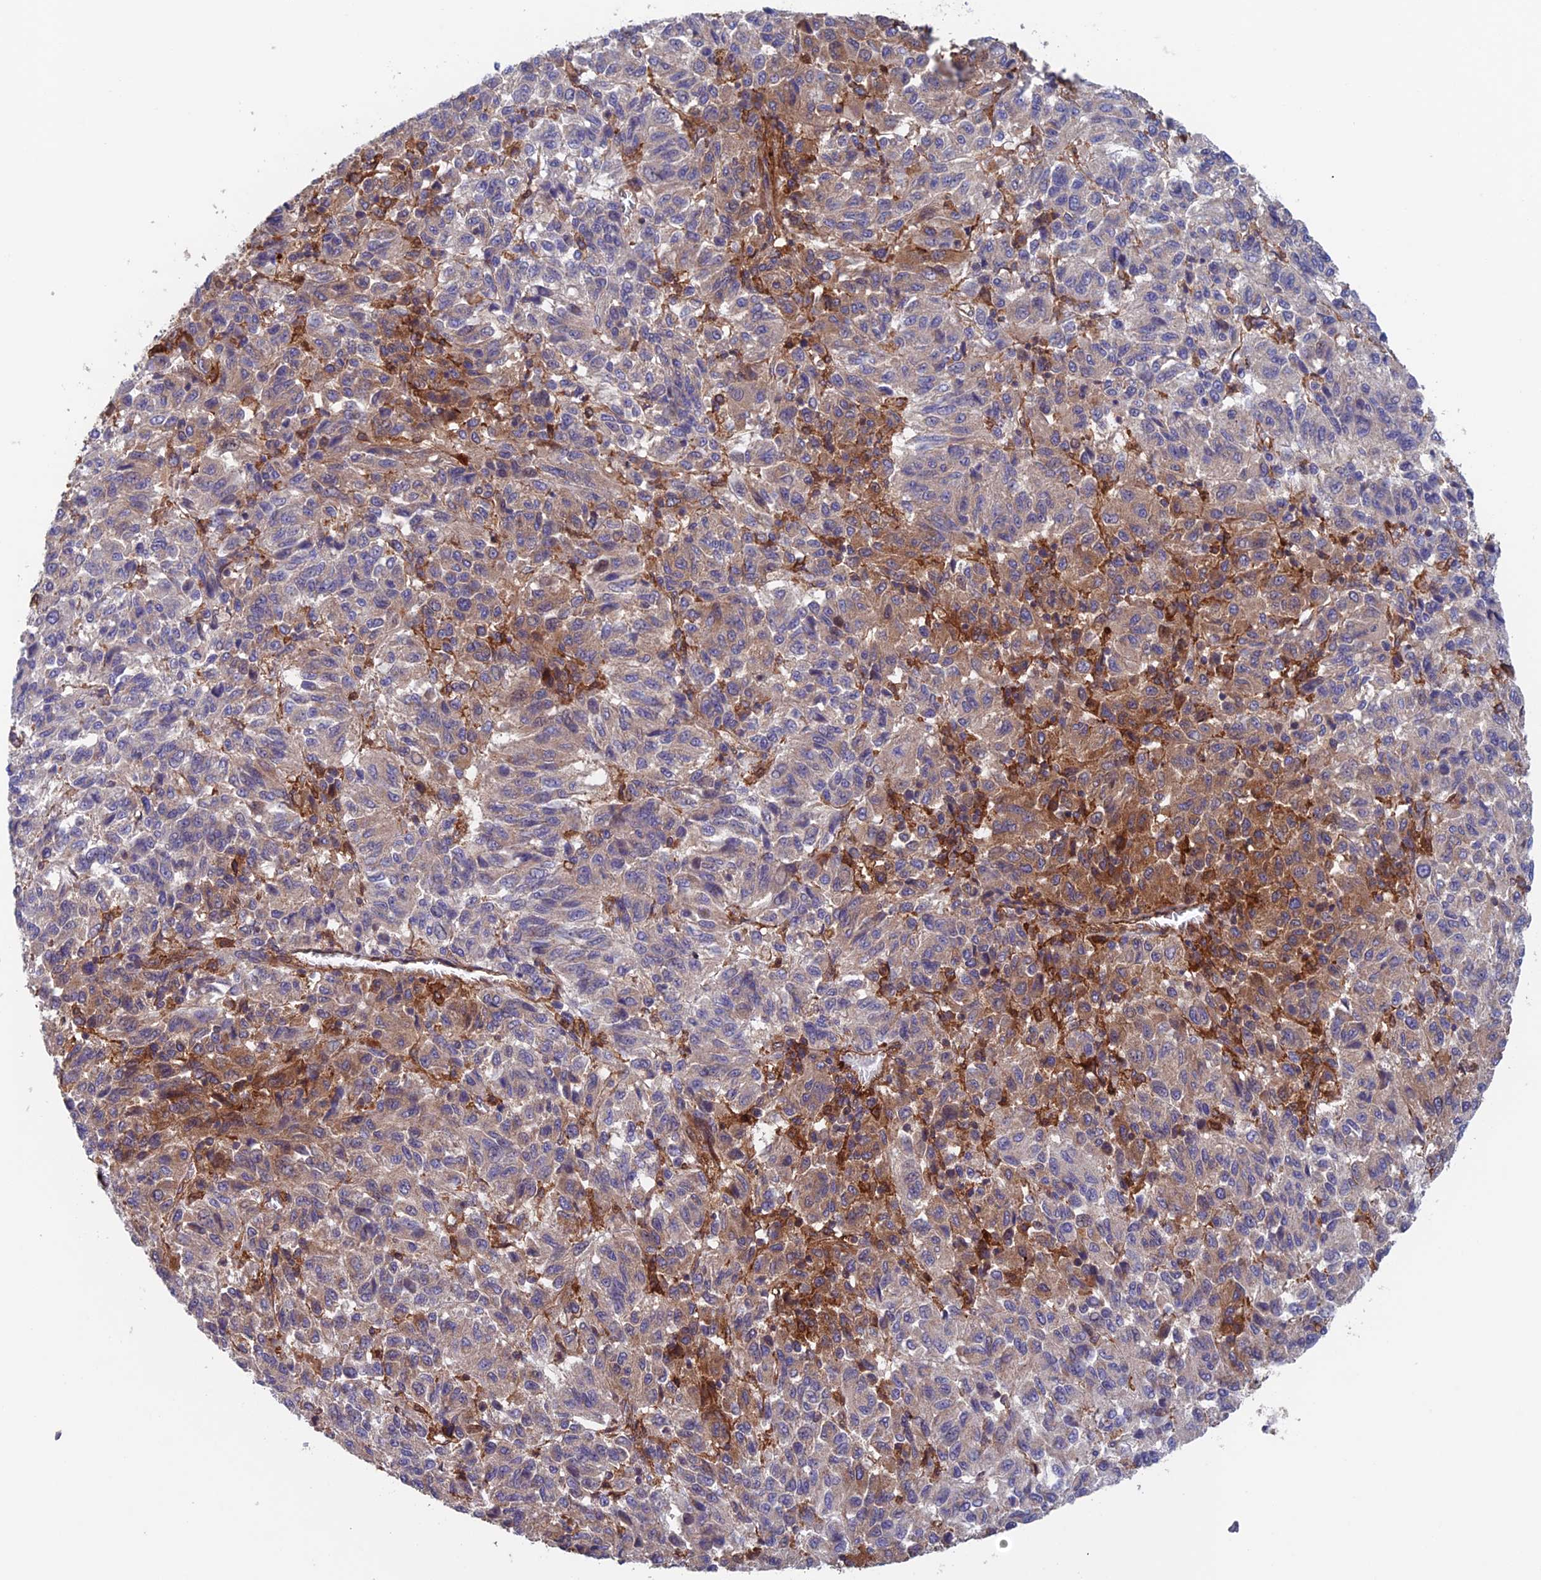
{"staining": {"intensity": "negative", "quantity": "none", "location": "none"}, "tissue": "melanoma", "cell_type": "Tumor cells", "image_type": "cancer", "snomed": [{"axis": "morphology", "description": "Malignant melanoma, Metastatic site"}, {"axis": "topography", "description": "Lung"}], "caption": "High power microscopy photomicrograph of an immunohistochemistry (IHC) micrograph of melanoma, revealing no significant positivity in tumor cells.", "gene": "NUDT16L1", "patient": {"sex": "male", "age": 64}}